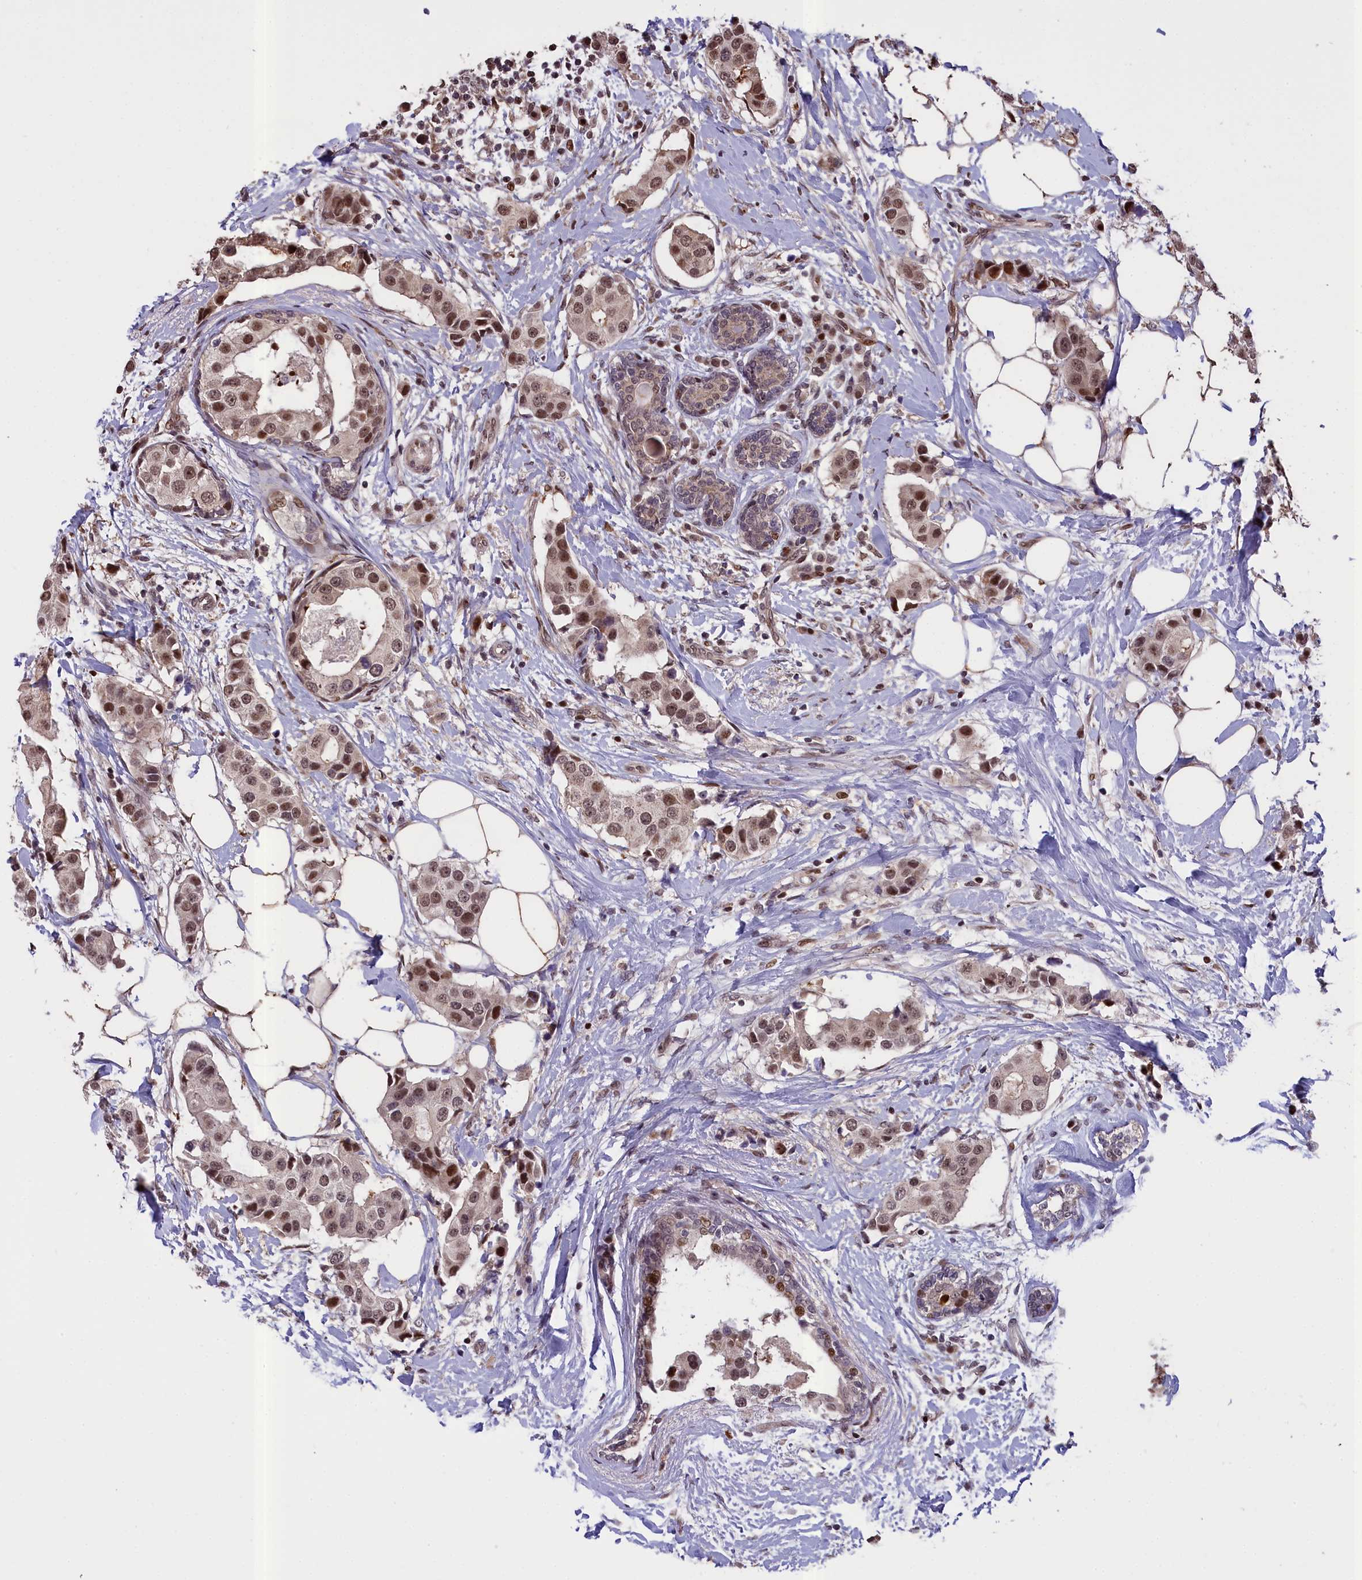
{"staining": {"intensity": "moderate", "quantity": ">75%", "location": "nuclear"}, "tissue": "breast cancer", "cell_type": "Tumor cells", "image_type": "cancer", "snomed": [{"axis": "morphology", "description": "Normal tissue, NOS"}, {"axis": "morphology", "description": "Duct carcinoma"}, {"axis": "topography", "description": "Breast"}], "caption": "Immunohistochemical staining of breast infiltrating ductal carcinoma displays medium levels of moderate nuclear staining in approximately >75% of tumor cells.", "gene": "RELB", "patient": {"sex": "female", "age": 39}}